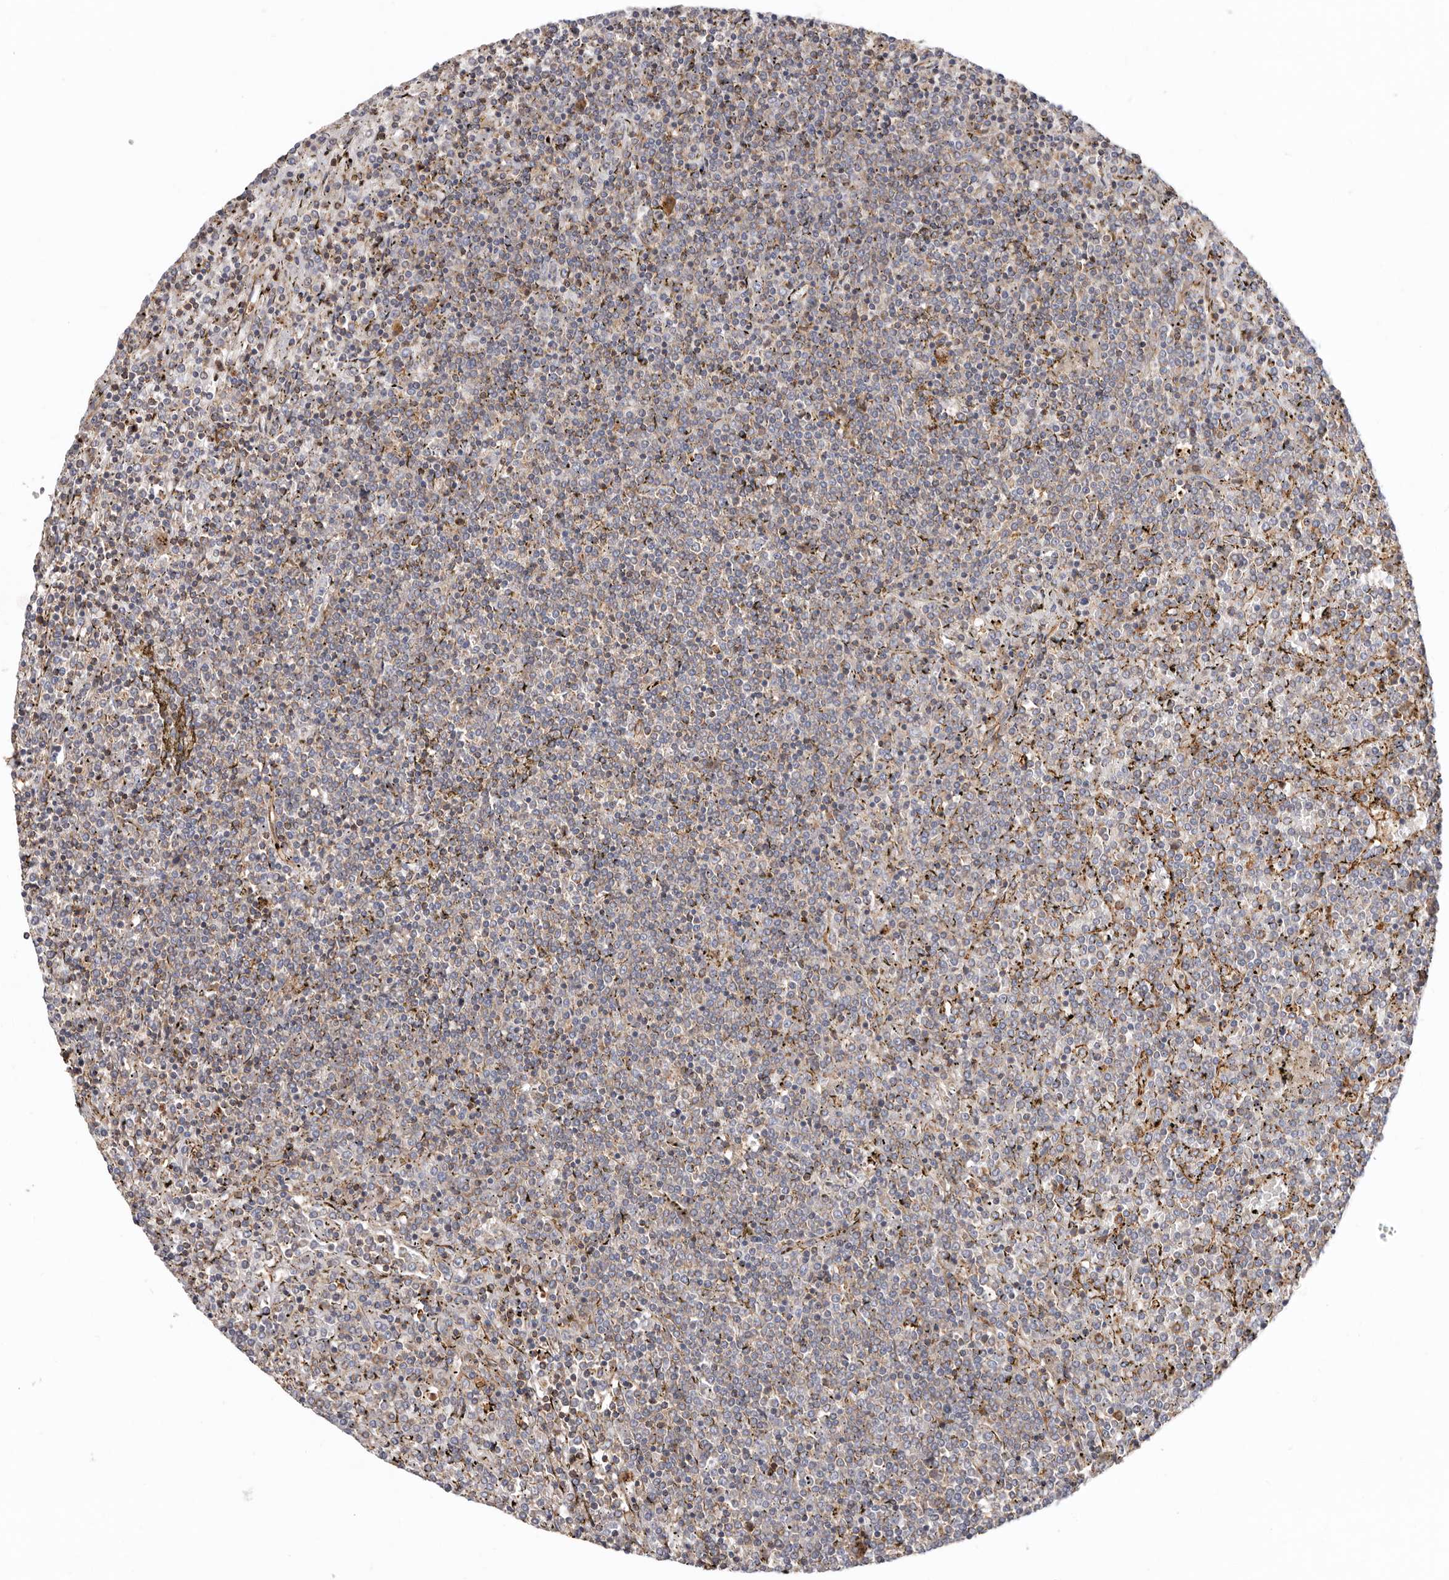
{"staining": {"intensity": "moderate", "quantity": "25%-75%", "location": "cytoplasmic/membranous"}, "tissue": "lymphoma", "cell_type": "Tumor cells", "image_type": "cancer", "snomed": [{"axis": "morphology", "description": "Malignant lymphoma, non-Hodgkin's type, Low grade"}, {"axis": "topography", "description": "Spleen"}], "caption": "A photomicrograph of low-grade malignant lymphoma, non-Hodgkin's type stained for a protein demonstrates moderate cytoplasmic/membranous brown staining in tumor cells.", "gene": "TMC7", "patient": {"sex": "female", "age": 19}}